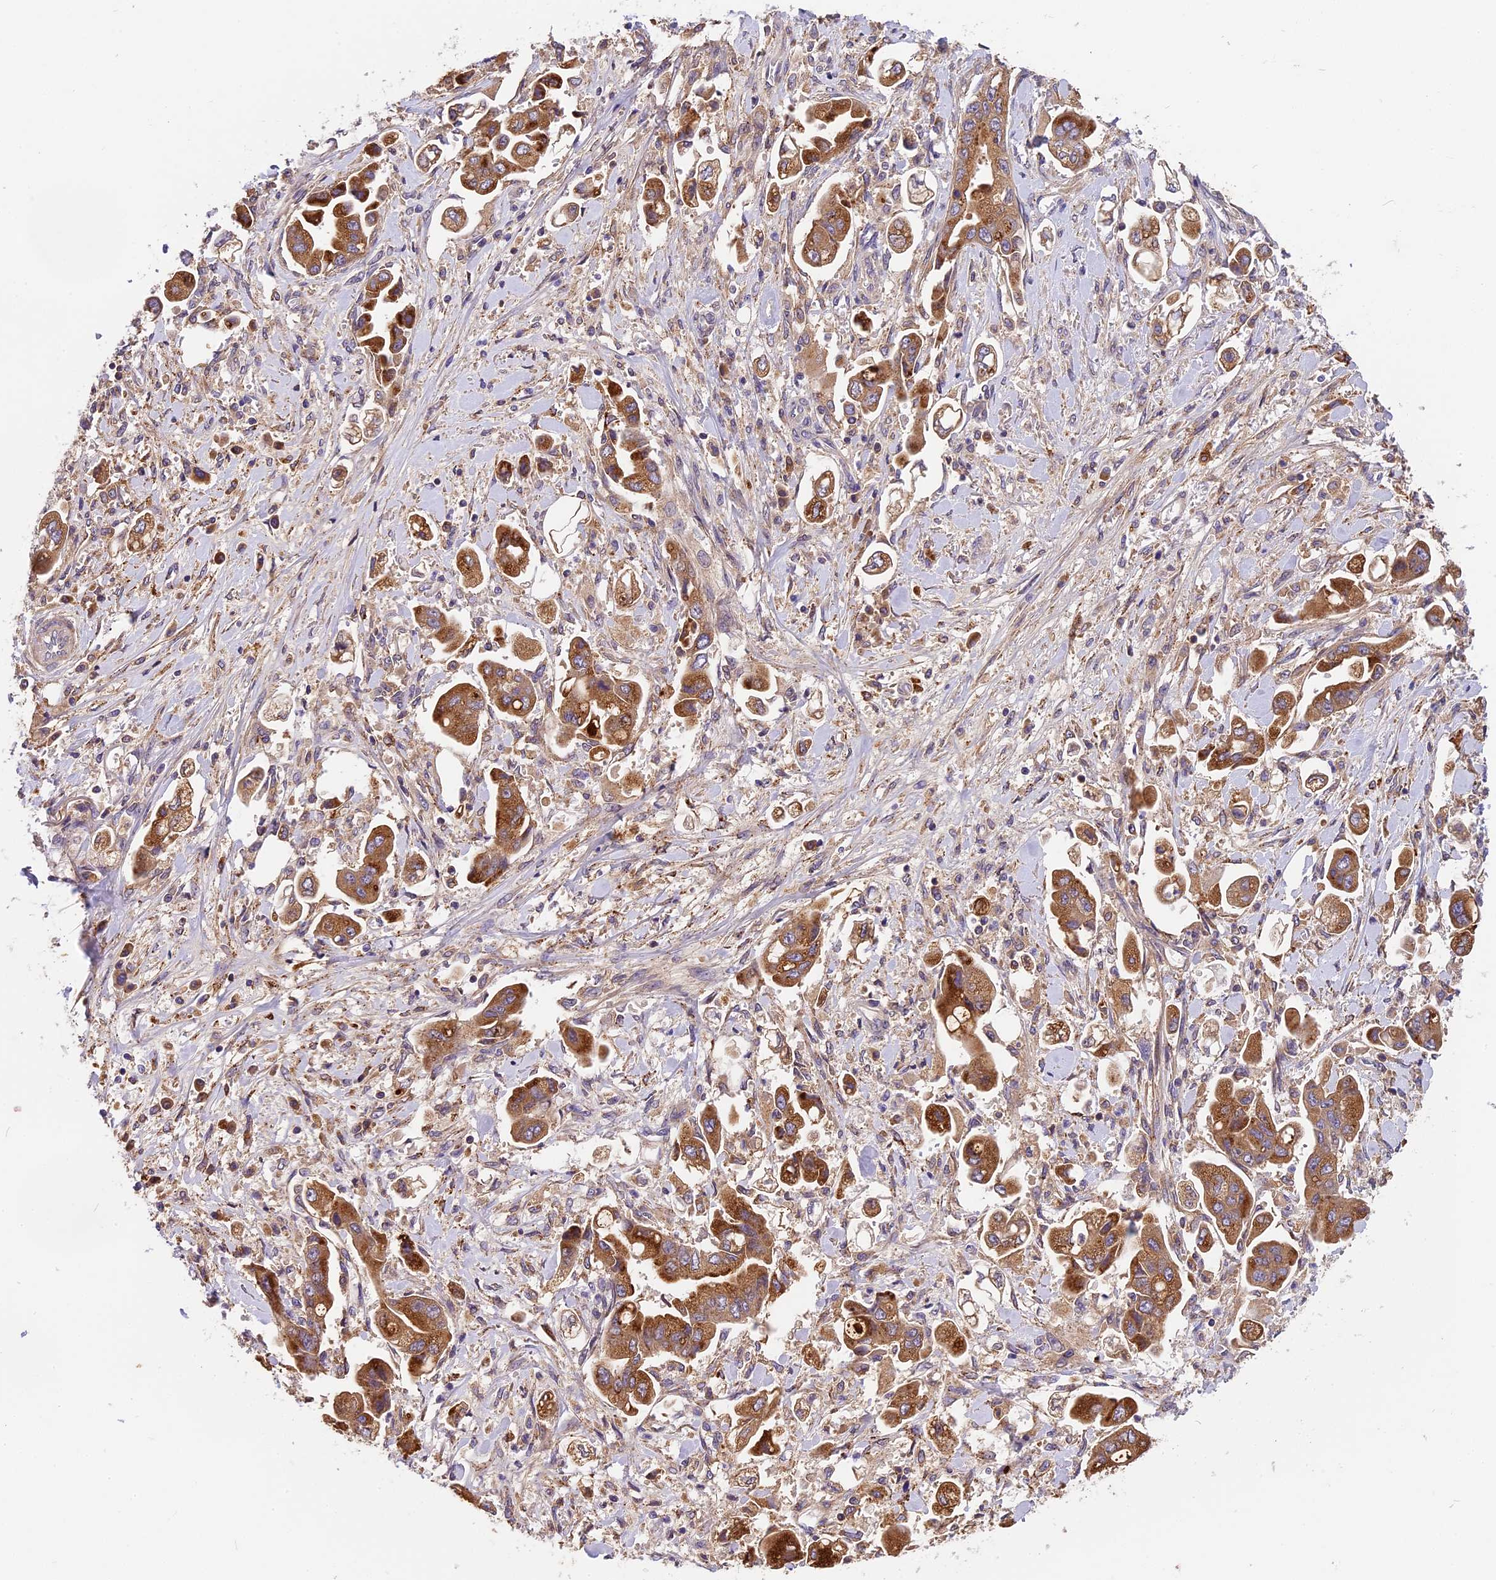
{"staining": {"intensity": "strong", "quantity": ">75%", "location": "cytoplasmic/membranous"}, "tissue": "stomach cancer", "cell_type": "Tumor cells", "image_type": "cancer", "snomed": [{"axis": "morphology", "description": "Adenocarcinoma, NOS"}, {"axis": "topography", "description": "Stomach"}], "caption": "Immunohistochemical staining of stomach adenocarcinoma shows strong cytoplasmic/membranous protein staining in approximately >75% of tumor cells.", "gene": "COPE", "patient": {"sex": "male", "age": 62}}